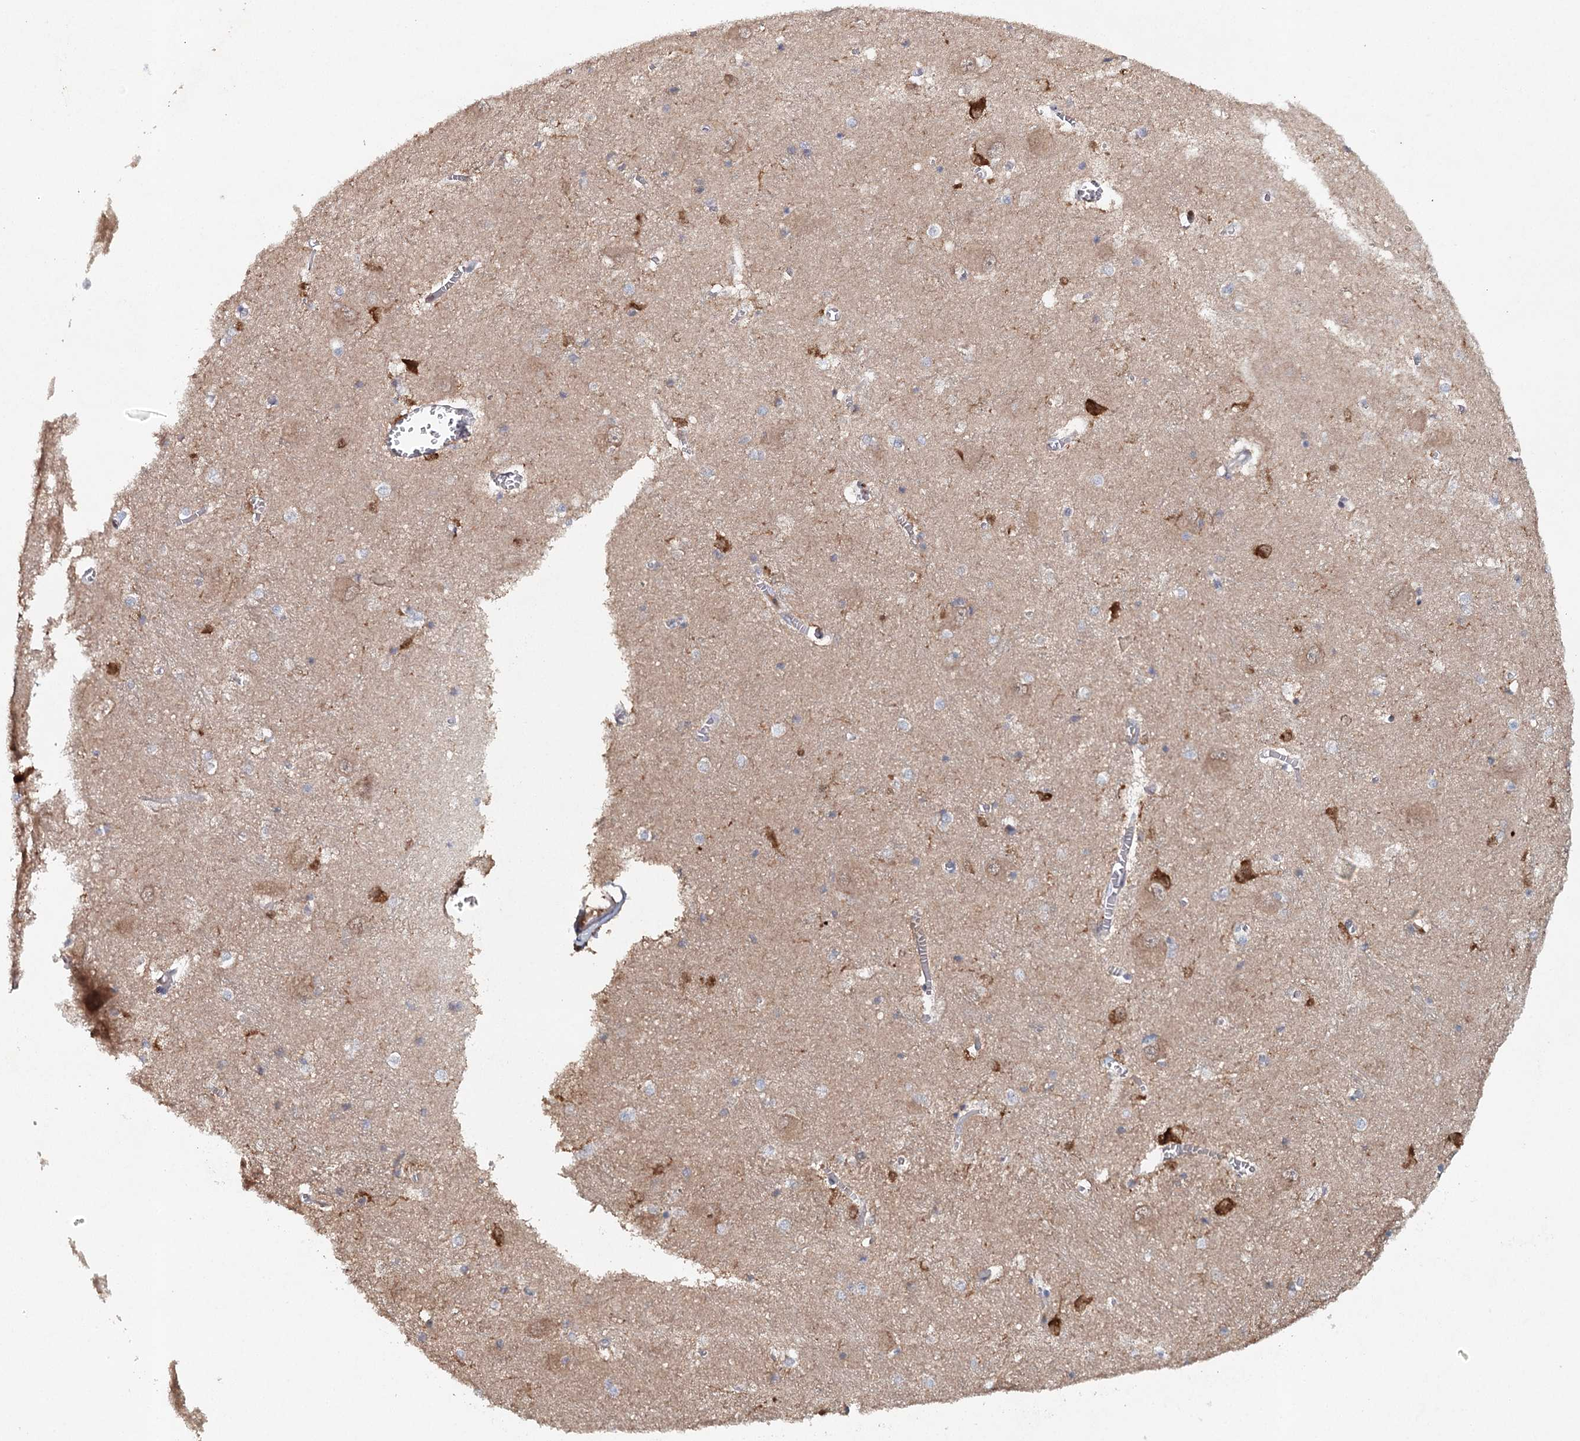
{"staining": {"intensity": "negative", "quantity": "none", "location": "none"}, "tissue": "caudate", "cell_type": "Glial cells", "image_type": "normal", "snomed": [{"axis": "morphology", "description": "Normal tissue, NOS"}, {"axis": "topography", "description": "Lateral ventricle wall"}], "caption": "IHC image of normal caudate stained for a protein (brown), which demonstrates no staining in glial cells.", "gene": "SLC41A2", "patient": {"sex": "male", "age": 37}}